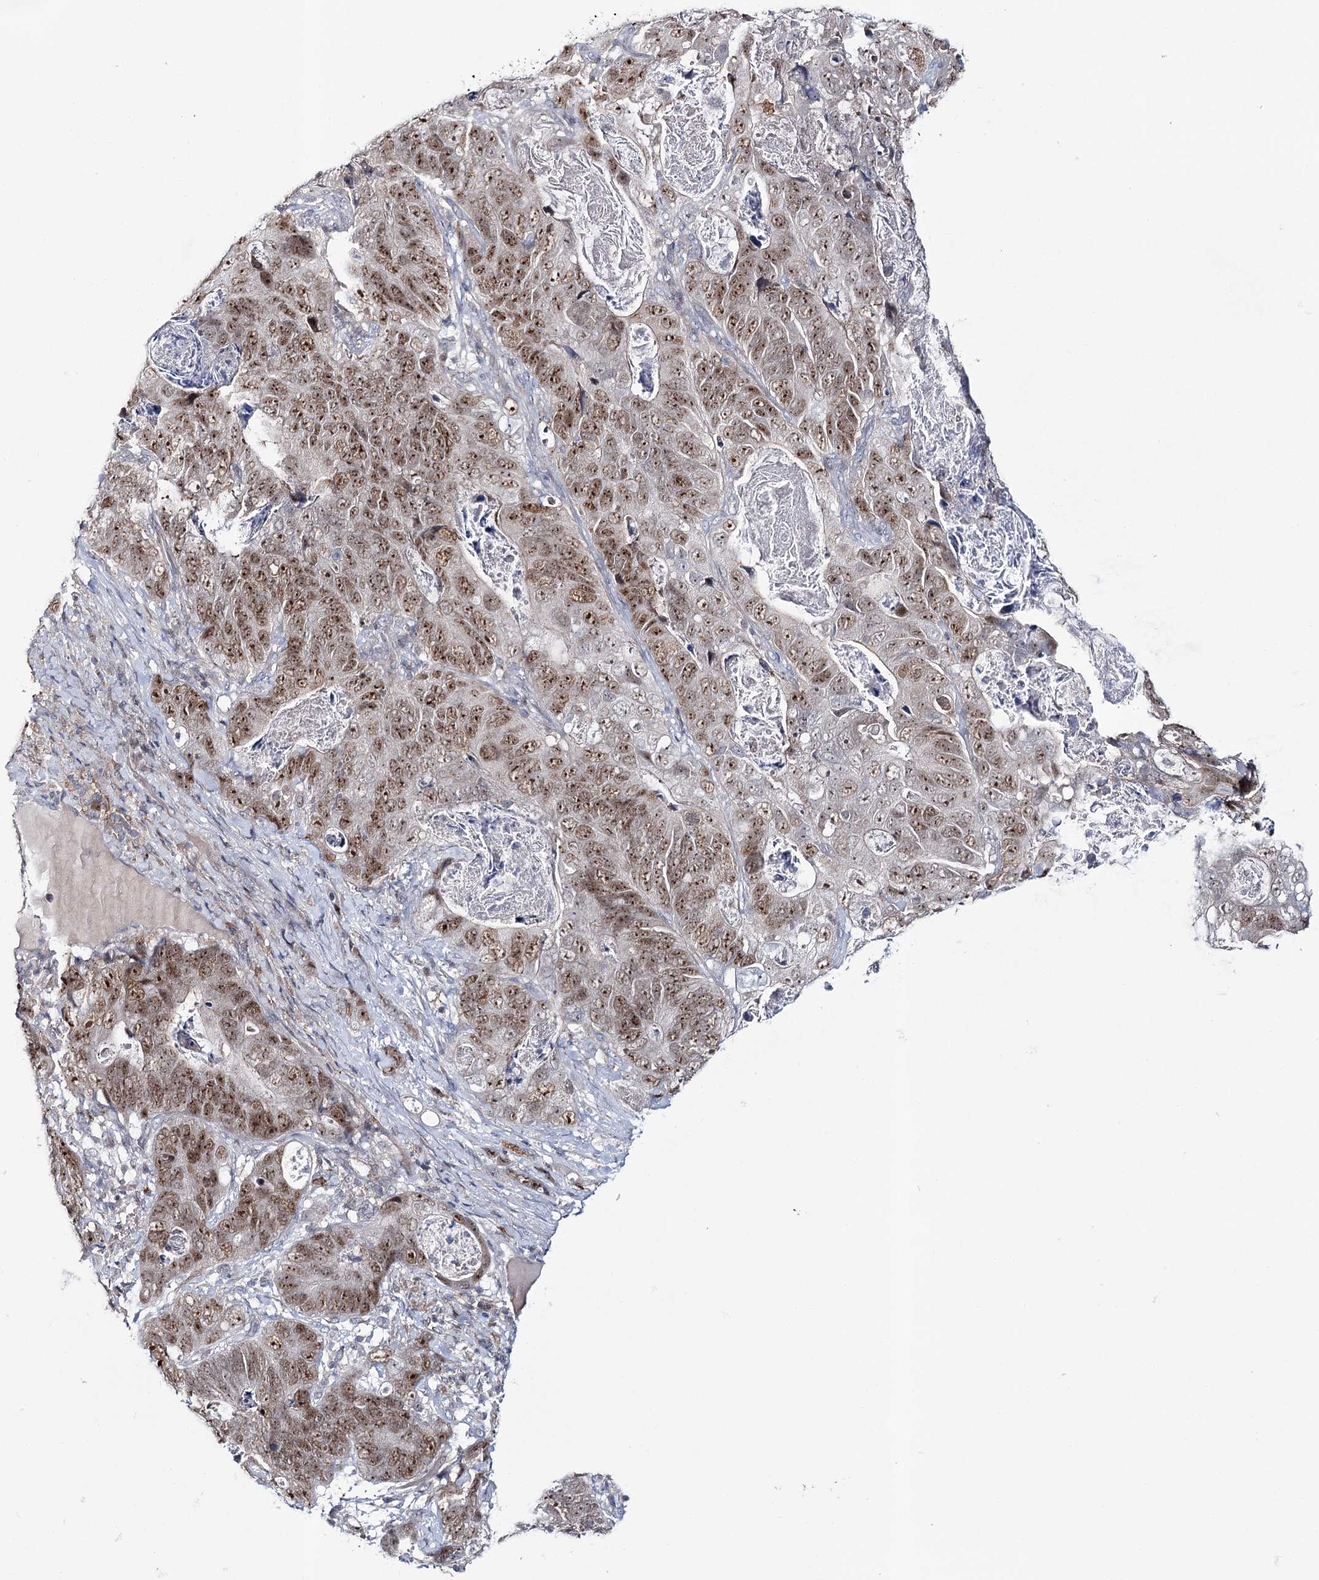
{"staining": {"intensity": "moderate", "quantity": ">75%", "location": "nuclear"}, "tissue": "stomach cancer", "cell_type": "Tumor cells", "image_type": "cancer", "snomed": [{"axis": "morphology", "description": "Normal tissue, NOS"}, {"axis": "morphology", "description": "Adenocarcinoma, NOS"}, {"axis": "topography", "description": "Stomach"}], "caption": "An immunohistochemistry micrograph of neoplastic tissue is shown. Protein staining in brown shows moderate nuclear positivity in stomach adenocarcinoma within tumor cells.", "gene": "ZC3H8", "patient": {"sex": "female", "age": 89}}